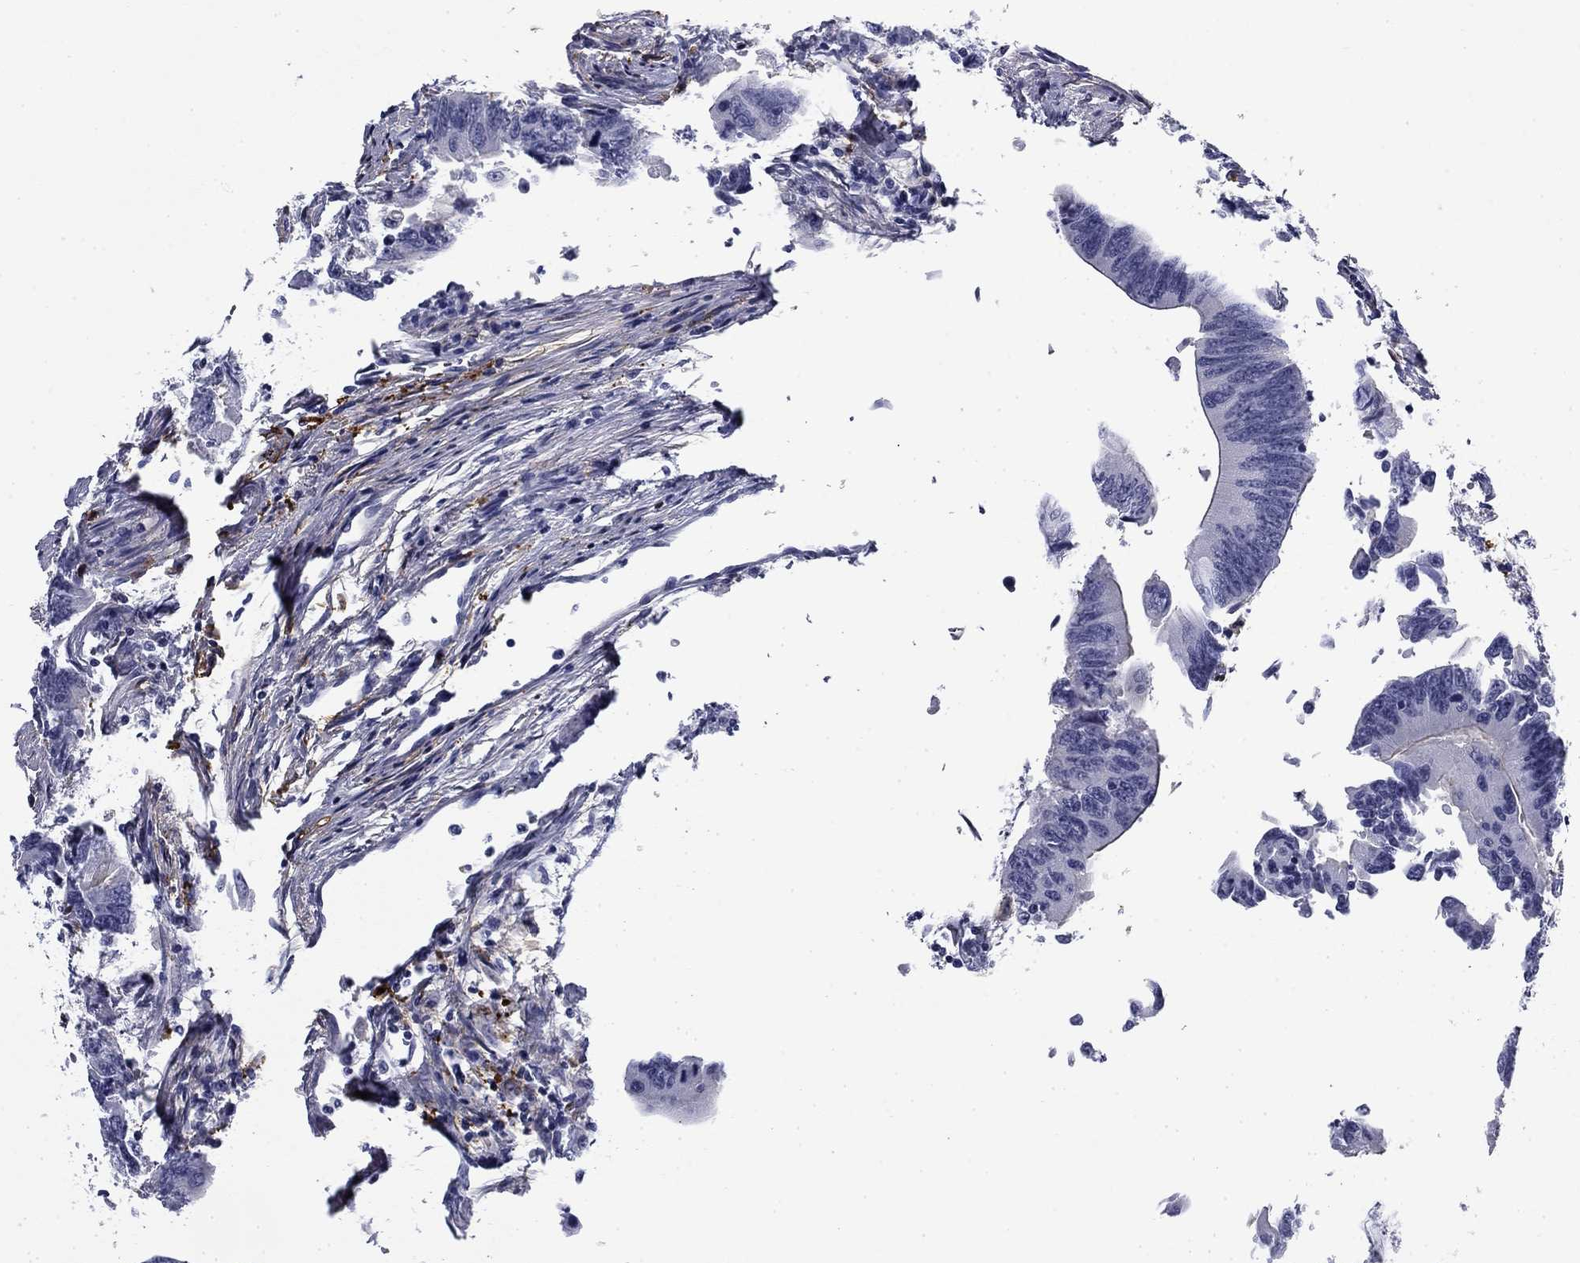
{"staining": {"intensity": "negative", "quantity": "none", "location": "none"}, "tissue": "colorectal cancer", "cell_type": "Tumor cells", "image_type": "cancer", "snomed": [{"axis": "morphology", "description": "Adenocarcinoma, NOS"}, {"axis": "topography", "description": "Colon"}], "caption": "Micrograph shows no protein staining in tumor cells of colorectal adenocarcinoma tissue.", "gene": "BCL2L14", "patient": {"sex": "female", "age": 90}}